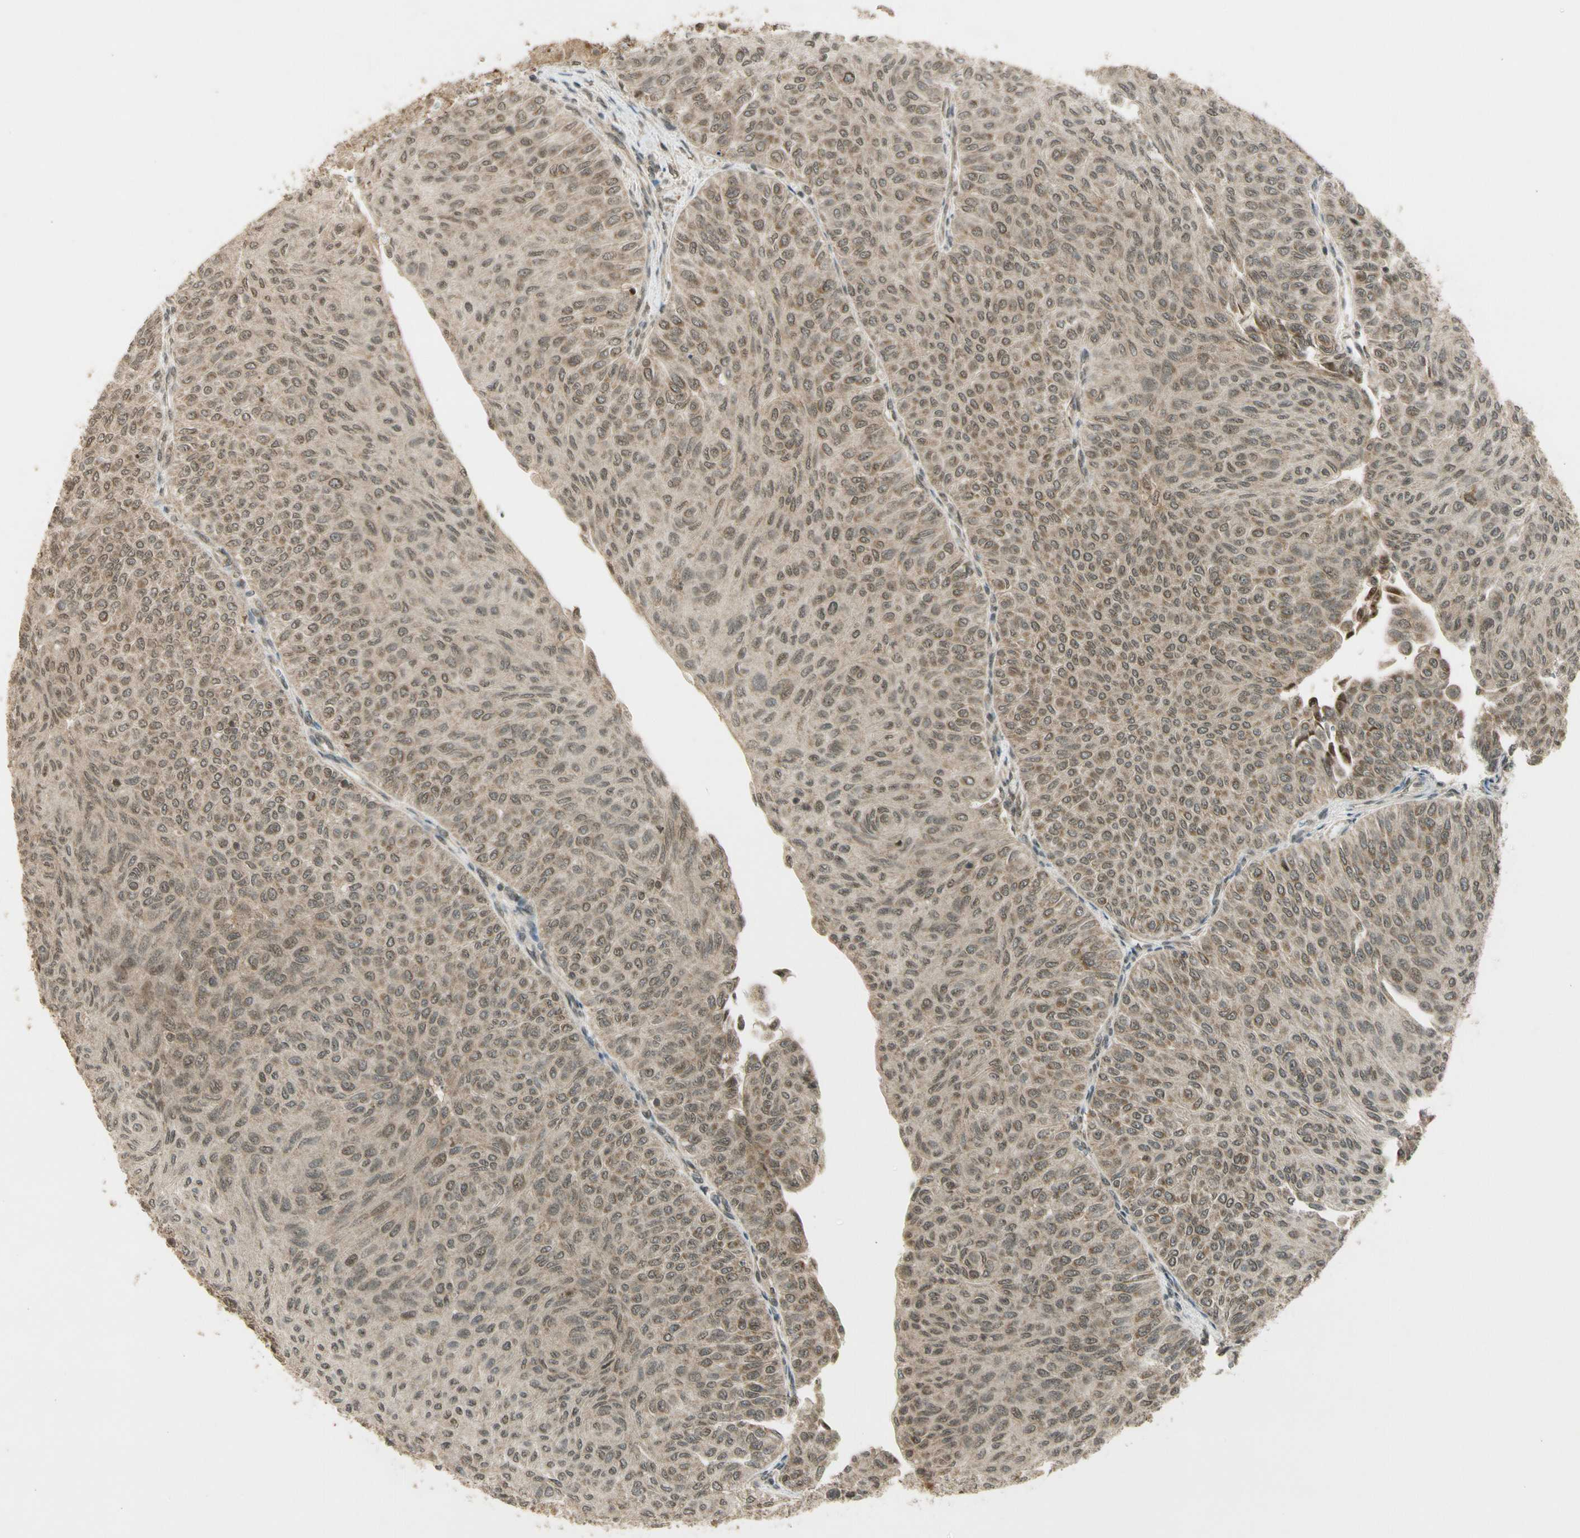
{"staining": {"intensity": "moderate", "quantity": ">75%", "location": "cytoplasmic/membranous,nuclear"}, "tissue": "urothelial cancer", "cell_type": "Tumor cells", "image_type": "cancer", "snomed": [{"axis": "morphology", "description": "Urothelial carcinoma, Low grade"}, {"axis": "topography", "description": "Urinary bladder"}], "caption": "Protein expression analysis of low-grade urothelial carcinoma shows moderate cytoplasmic/membranous and nuclear positivity in approximately >75% of tumor cells.", "gene": "ZNF135", "patient": {"sex": "male", "age": 78}}